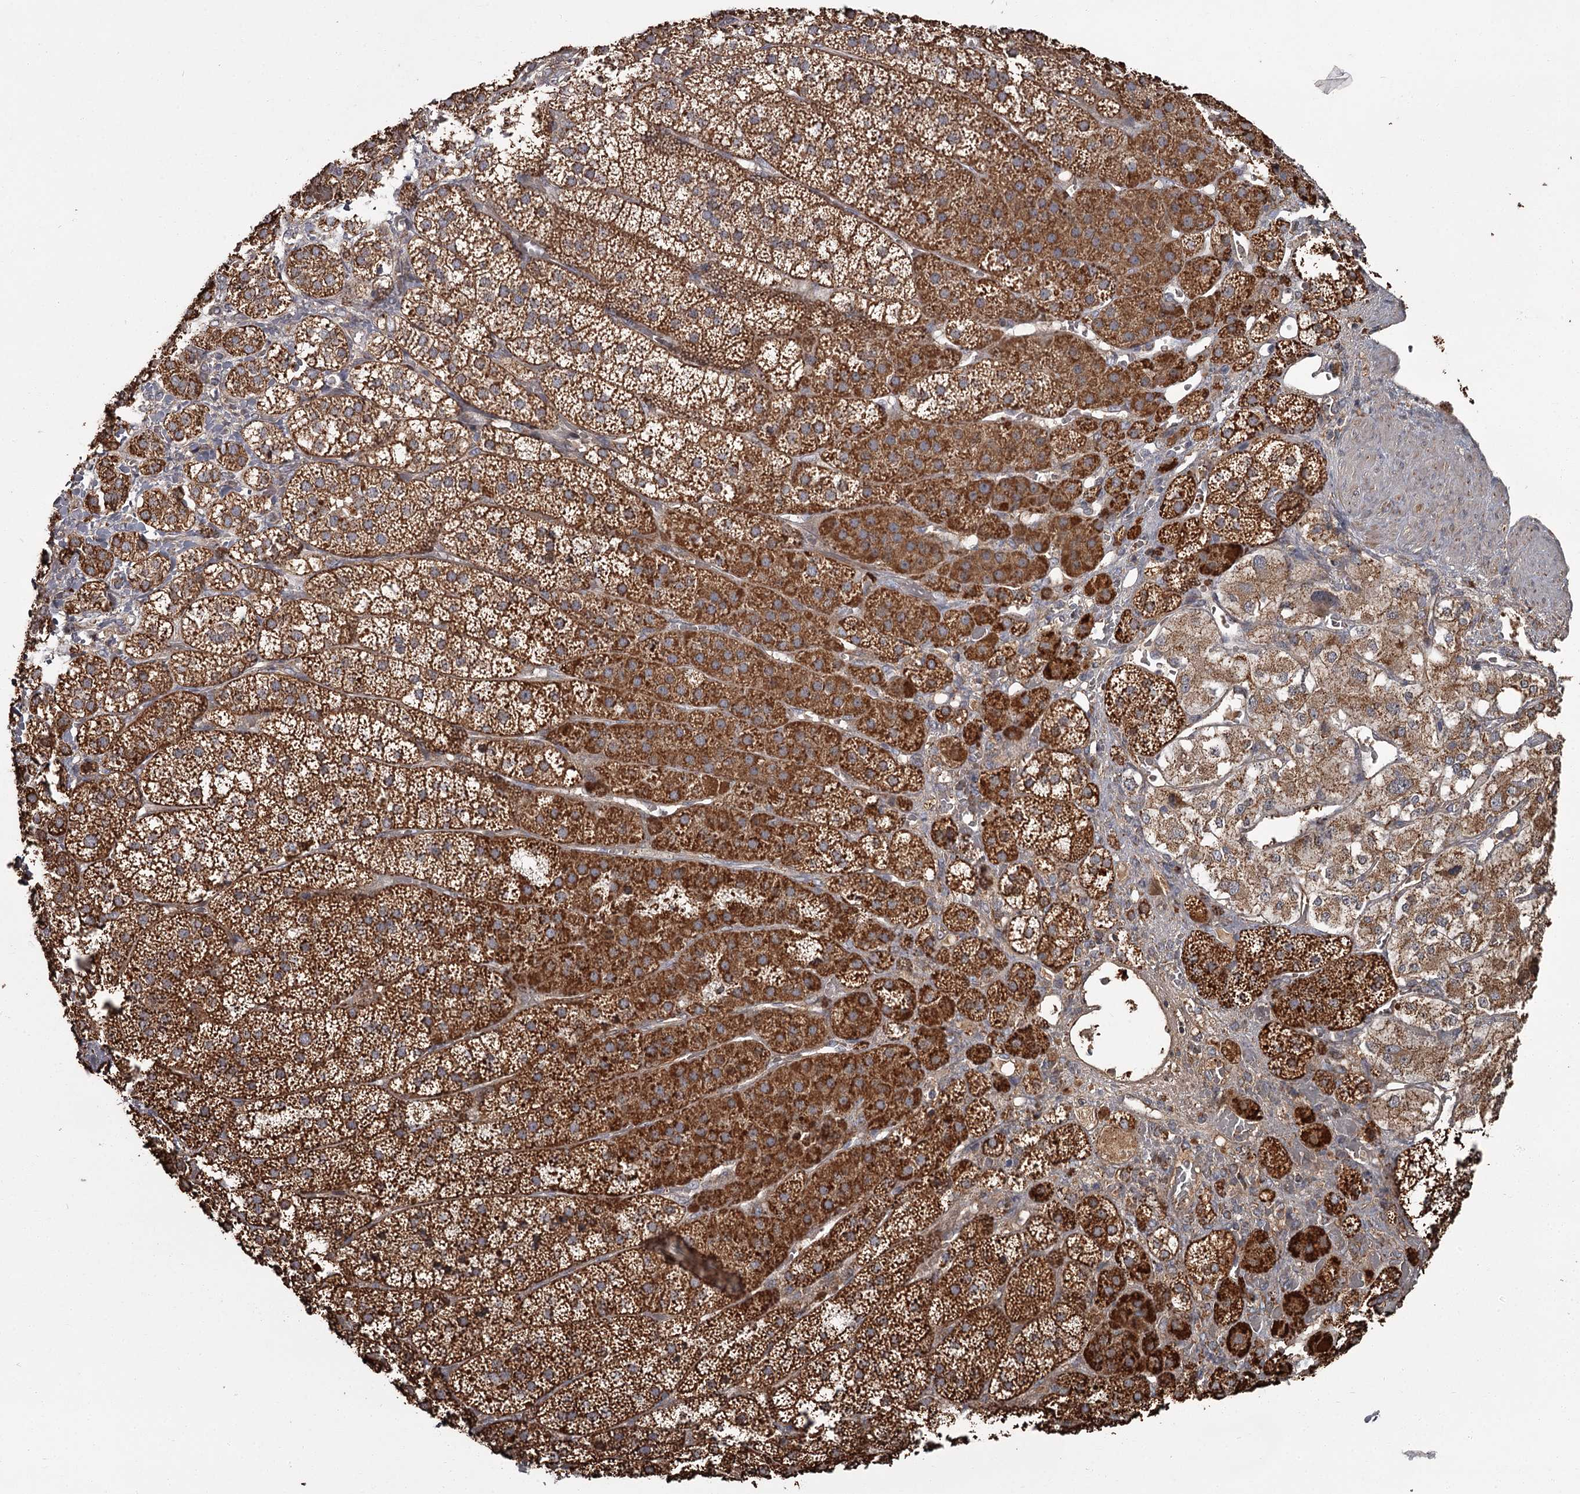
{"staining": {"intensity": "strong", "quantity": ">75%", "location": "cytoplasmic/membranous"}, "tissue": "adrenal gland", "cell_type": "Glandular cells", "image_type": "normal", "snomed": [{"axis": "morphology", "description": "Normal tissue, NOS"}, {"axis": "topography", "description": "Adrenal gland"}], "caption": "Strong cytoplasmic/membranous protein expression is seen in about >75% of glandular cells in adrenal gland.", "gene": "THAP9", "patient": {"sex": "female", "age": 44}}